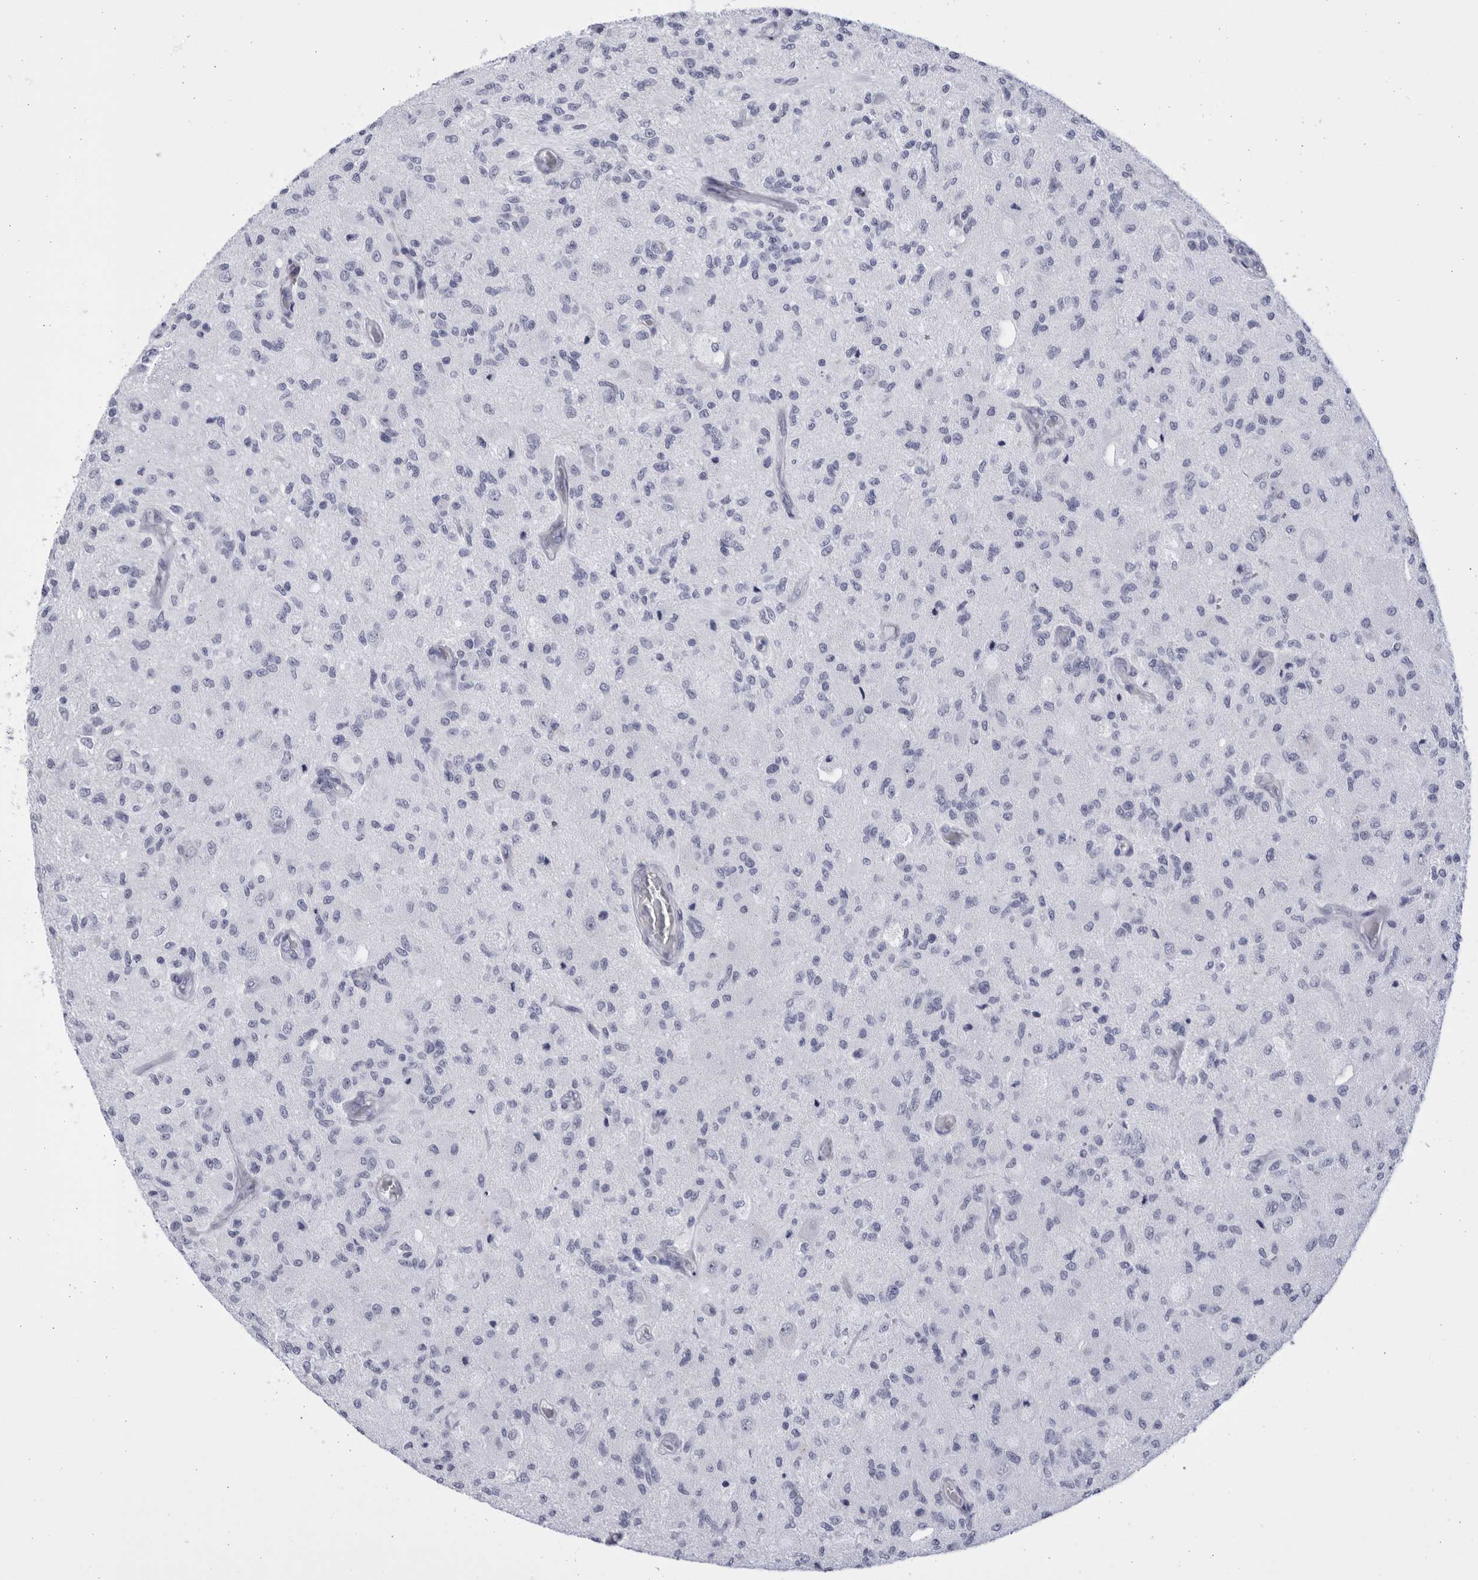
{"staining": {"intensity": "negative", "quantity": "none", "location": "none"}, "tissue": "glioma", "cell_type": "Tumor cells", "image_type": "cancer", "snomed": [{"axis": "morphology", "description": "Normal tissue, NOS"}, {"axis": "morphology", "description": "Glioma, malignant, High grade"}, {"axis": "topography", "description": "Cerebral cortex"}], "caption": "High power microscopy micrograph of an IHC micrograph of glioma, revealing no significant staining in tumor cells.", "gene": "CCDC181", "patient": {"sex": "male", "age": 77}}